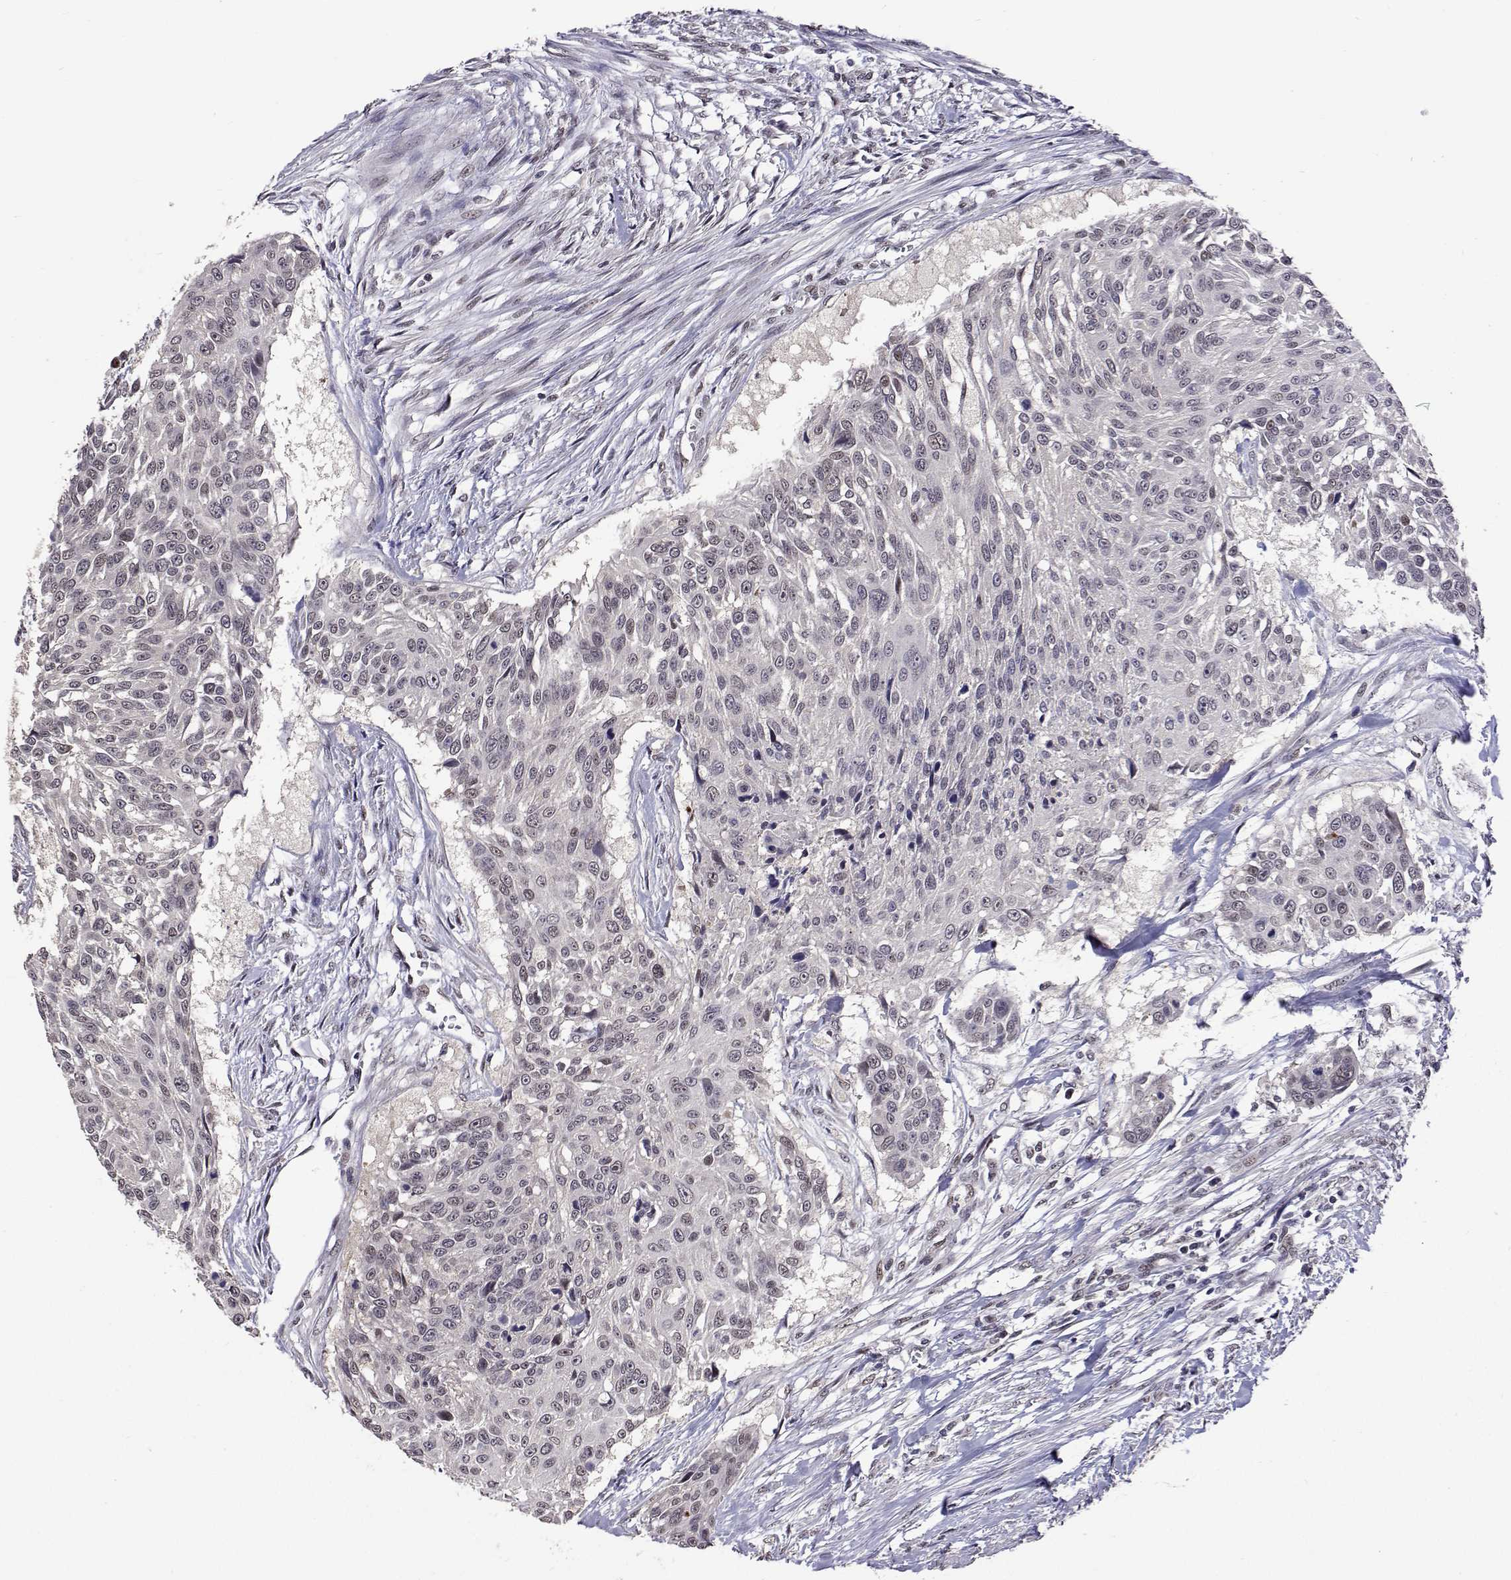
{"staining": {"intensity": "weak", "quantity": "<25%", "location": "nuclear"}, "tissue": "urothelial cancer", "cell_type": "Tumor cells", "image_type": "cancer", "snomed": [{"axis": "morphology", "description": "Urothelial carcinoma, NOS"}, {"axis": "topography", "description": "Urinary bladder"}], "caption": "Tumor cells show no significant protein staining in transitional cell carcinoma.", "gene": "HNRNPA0", "patient": {"sex": "male", "age": 55}}